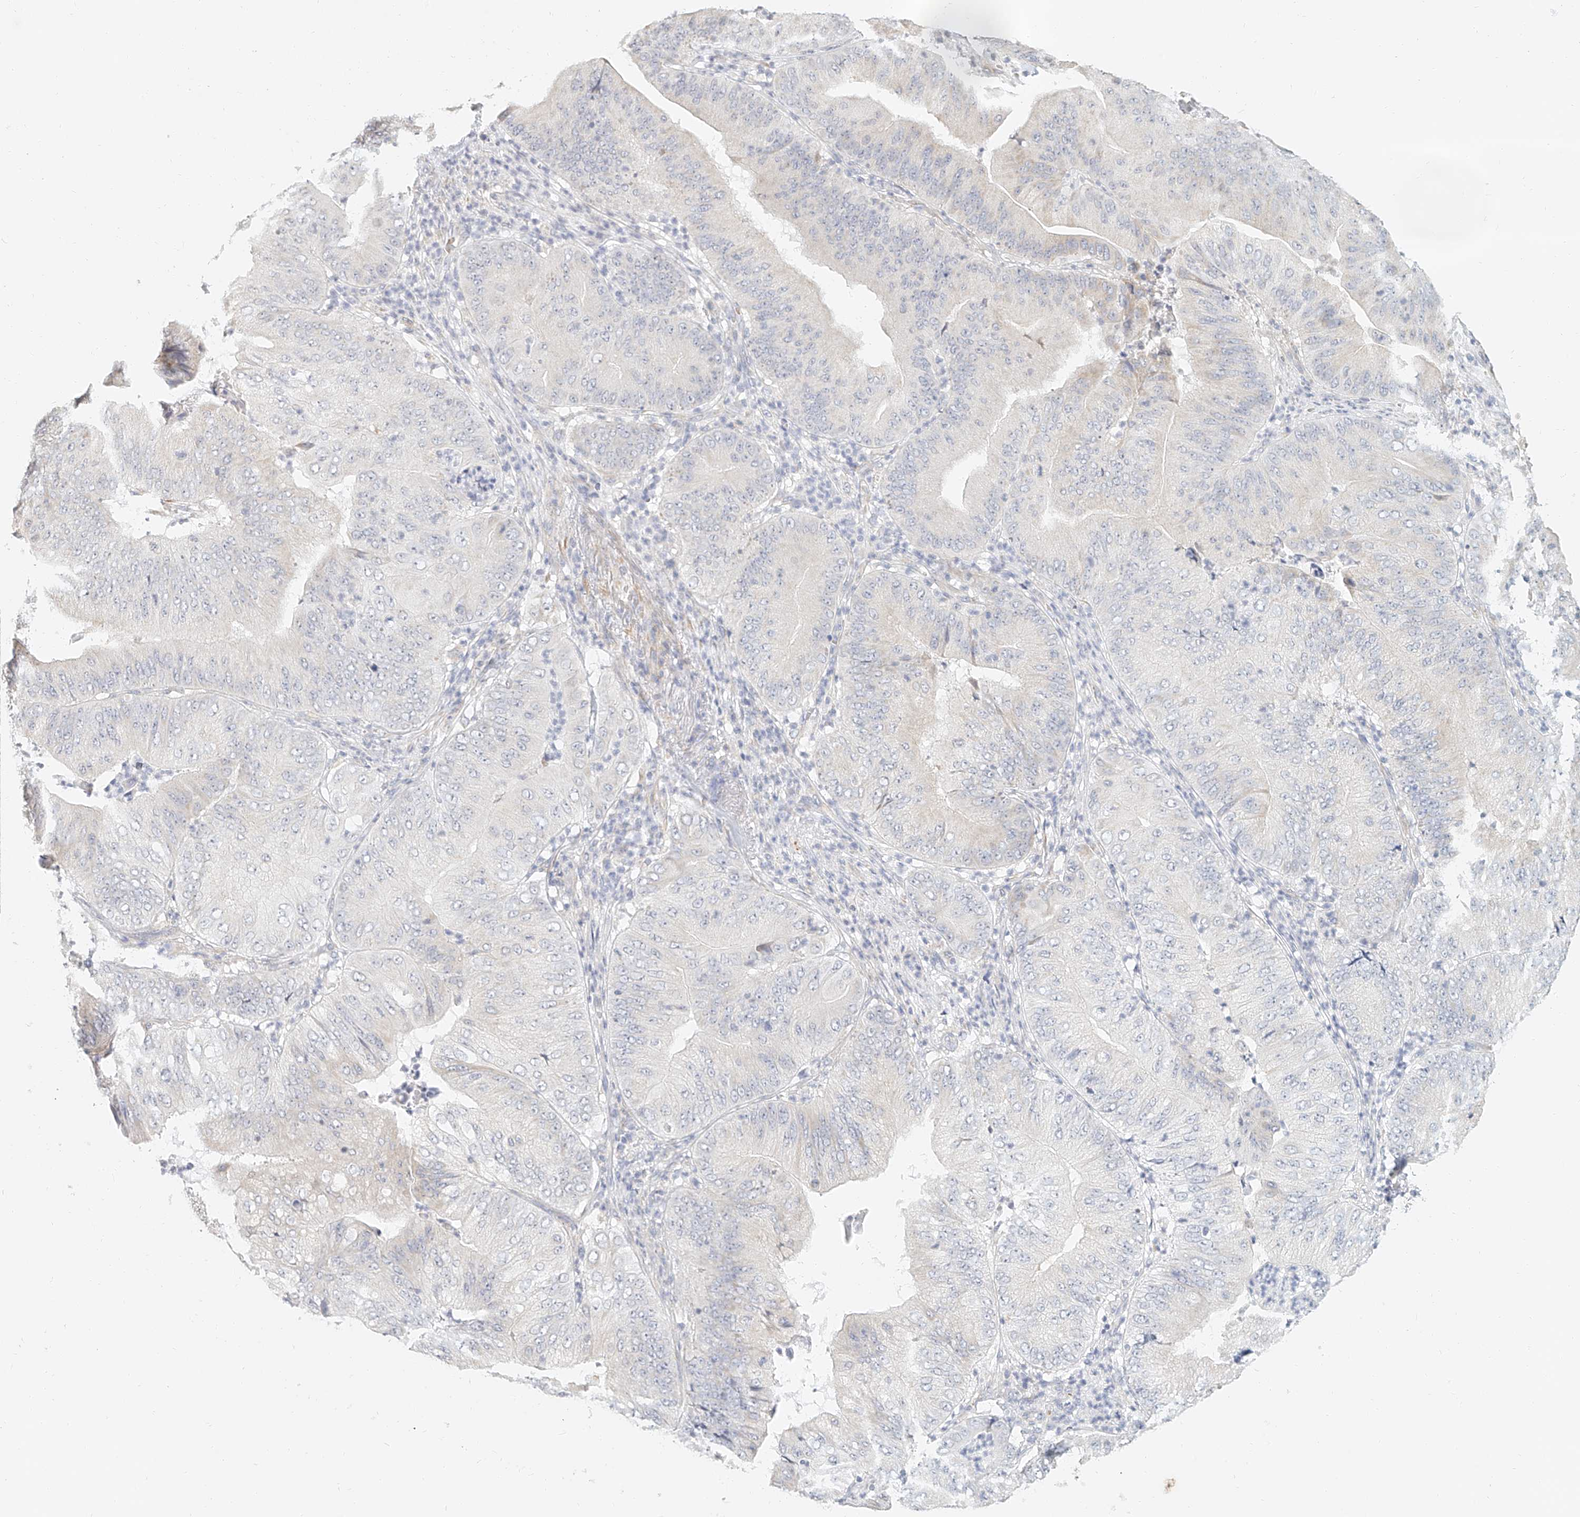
{"staining": {"intensity": "negative", "quantity": "none", "location": "none"}, "tissue": "pancreatic cancer", "cell_type": "Tumor cells", "image_type": "cancer", "snomed": [{"axis": "morphology", "description": "Adenocarcinoma, NOS"}, {"axis": "topography", "description": "Pancreas"}], "caption": "Image shows no protein positivity in tumor cells of pancreatic cancer tissue.", "gene": "CXorf58", "patient": {"sex": "female", "age": 77}}